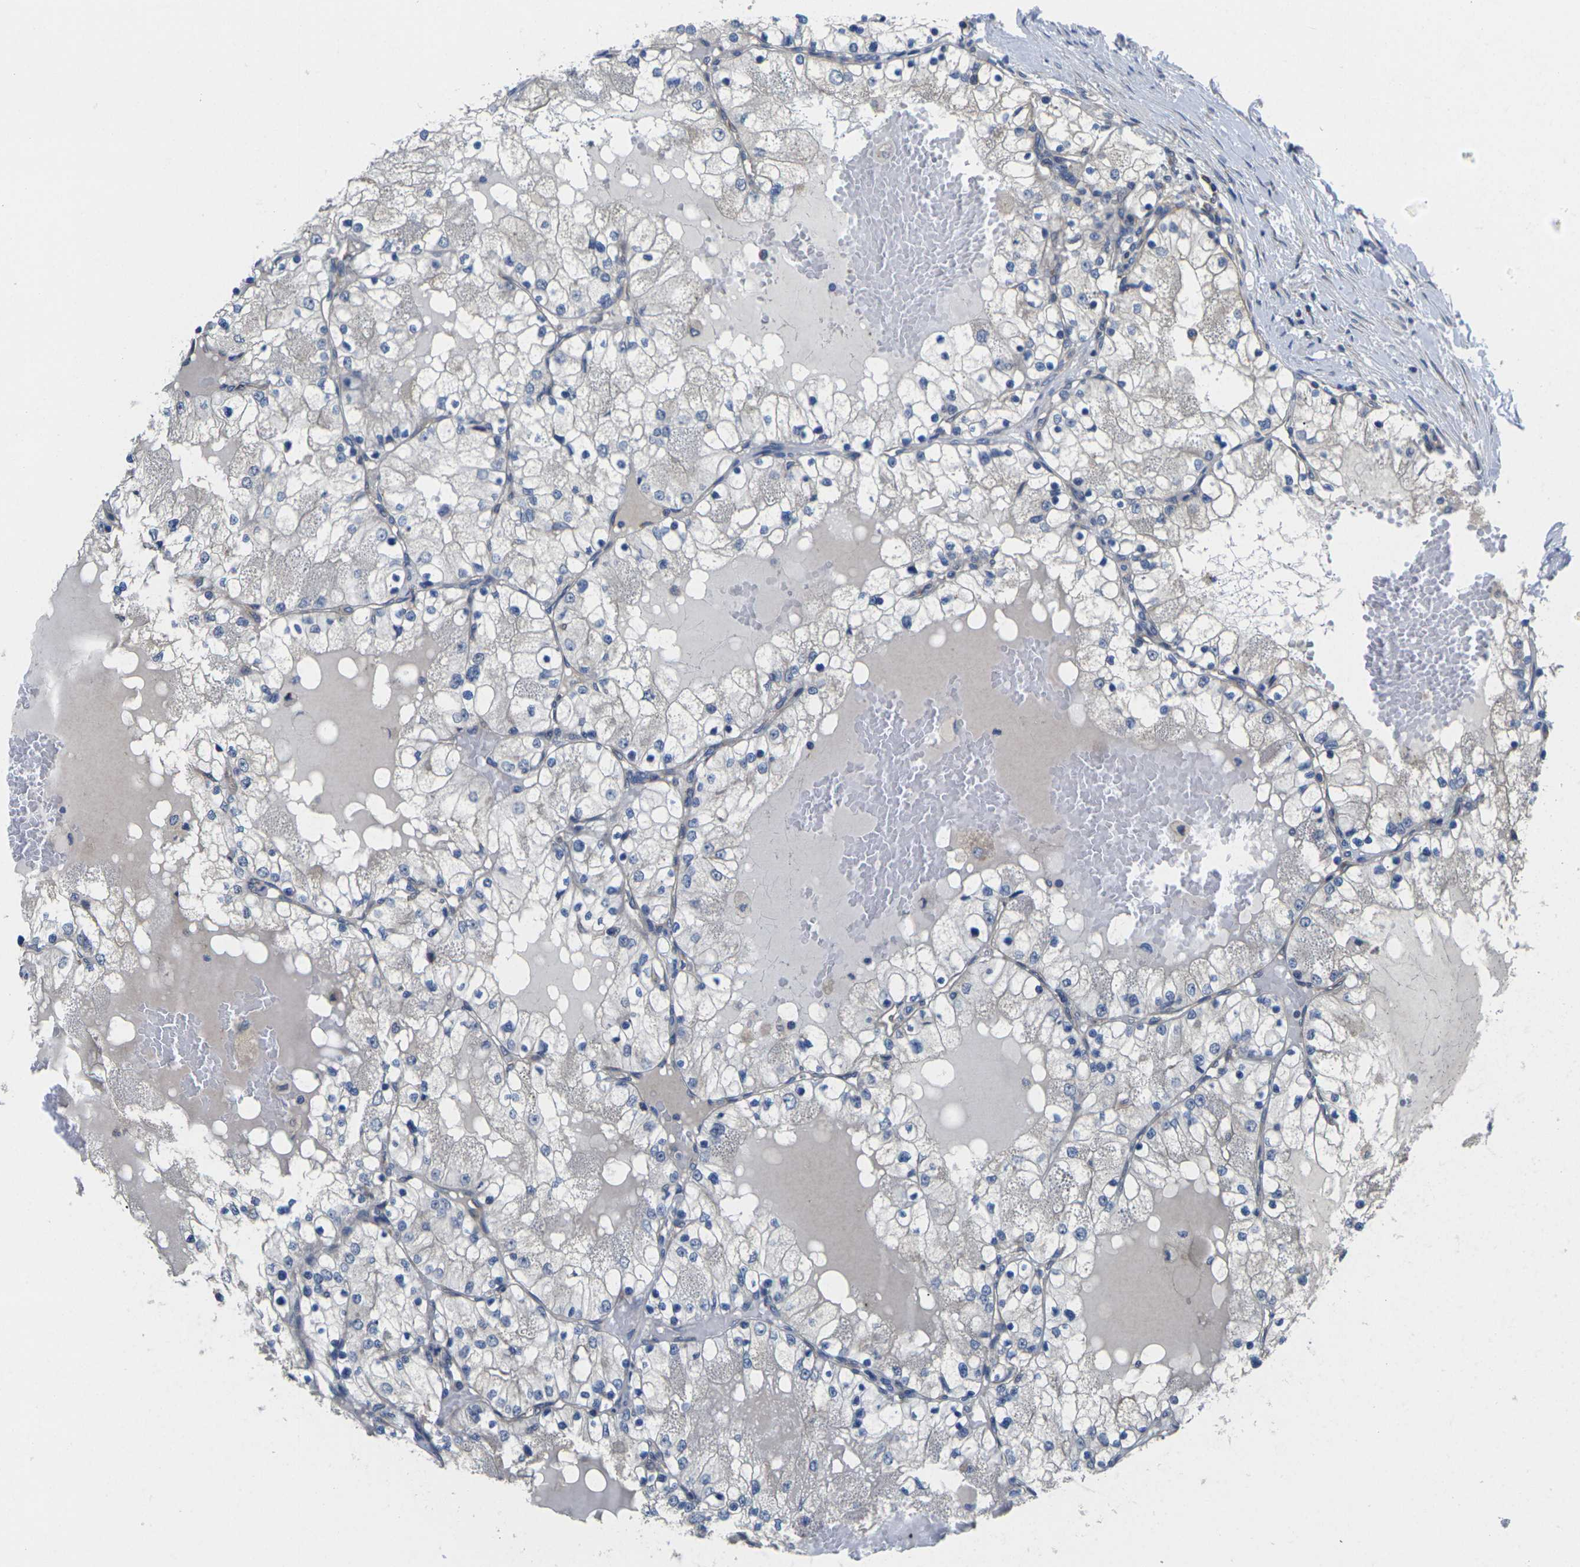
{"staining": {"intensity": "negative", "quantity": "none", "location": "none"}, "tissue": "renal cancer", "cell_type": "Tumor cells", "image_type": "cancer", "snomed": [{"axis": "morphology", "description": "Adenocarcinoma, NOS"}, {"axis": "topography", "description": "Kidney"}], "caption": "This is a image of immunohistochemistry staining of renal cancer, which shows no expression in tumor cells.", "gene": "TMCC2", "patient": {"sex": "male", "age": 68}}